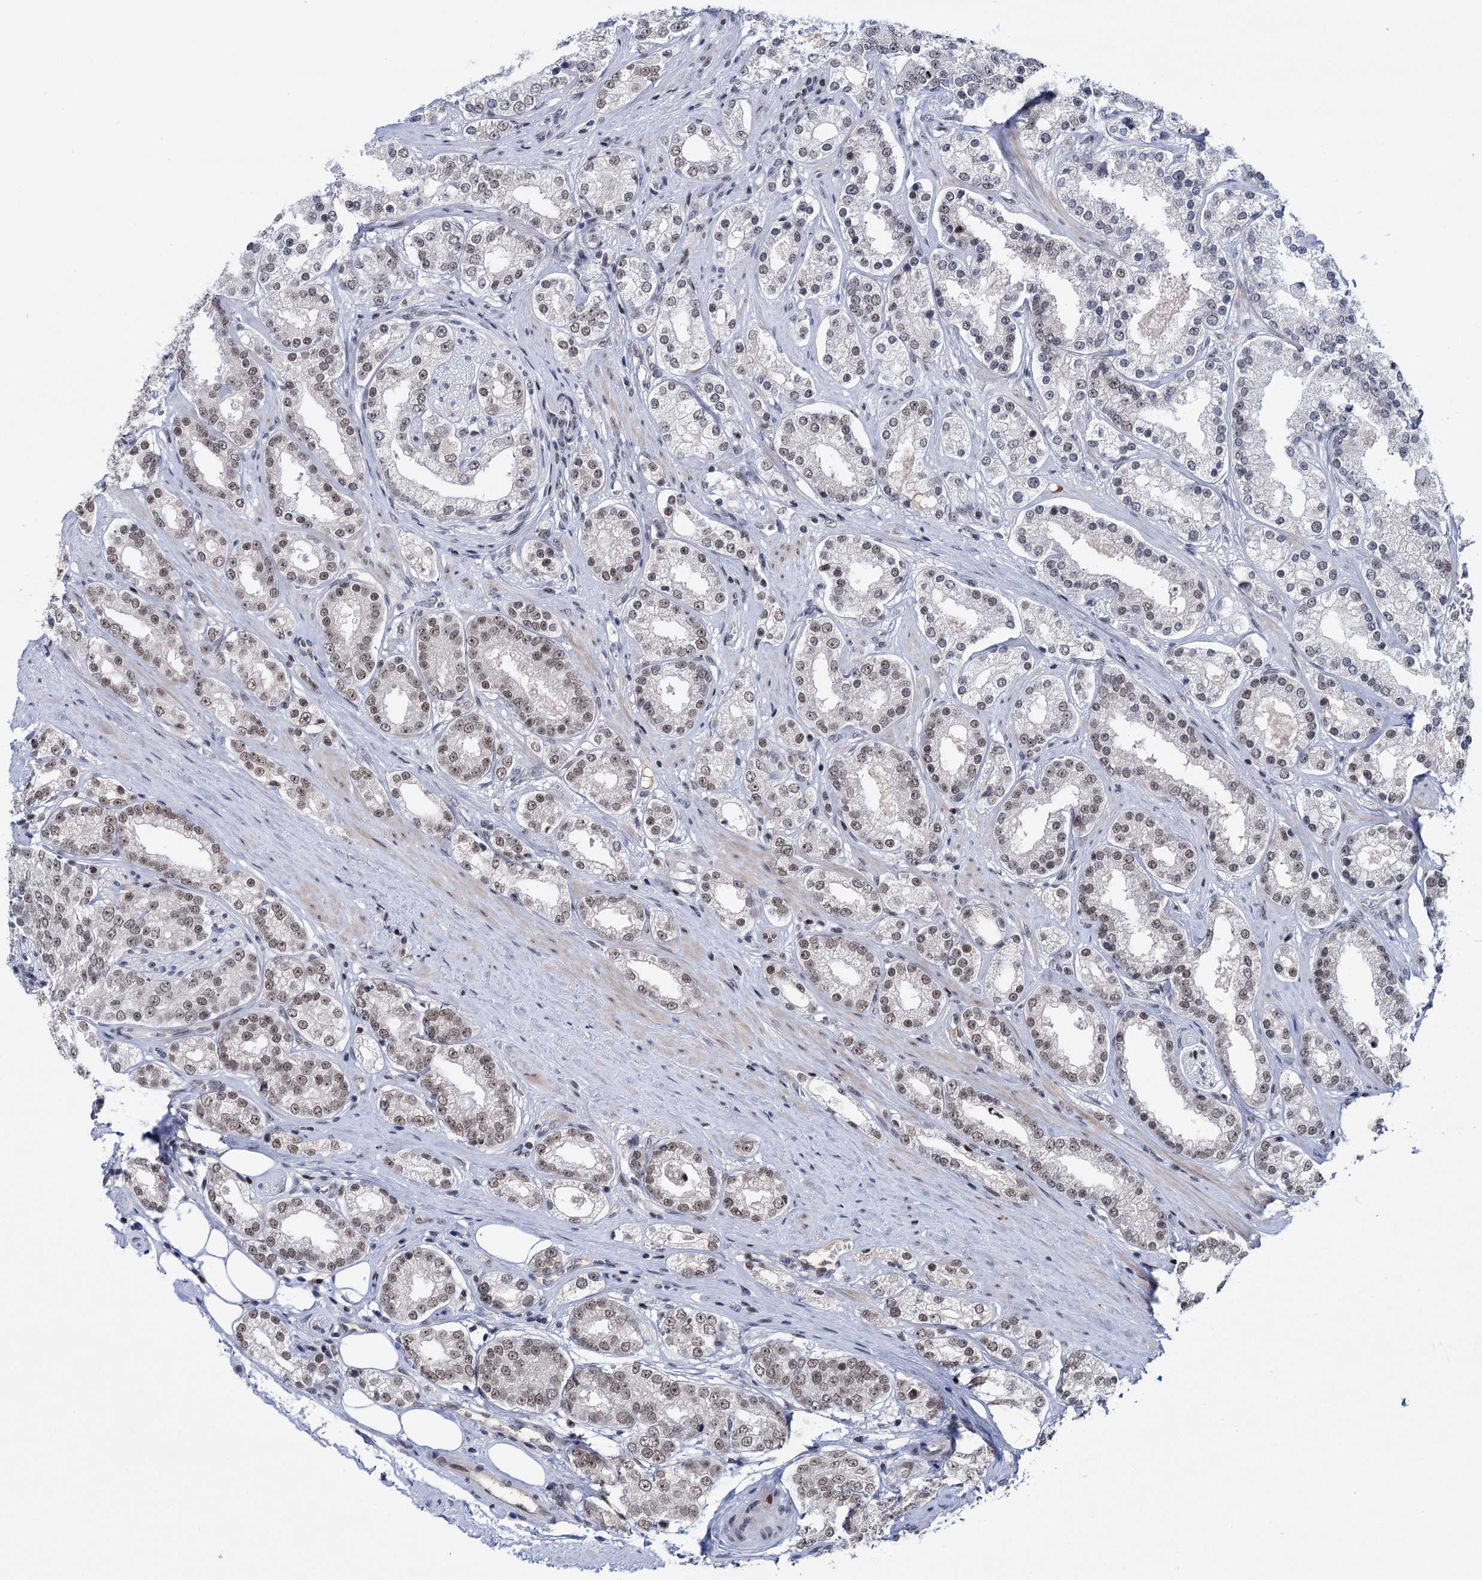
{"staining": {"intensity": "weak", "quantity": "<25%", "location": "nuclear"}, "tissue": "prostate cancer", "cell_type": "Tumor cells", "image_type": "cancer", "snomed": [{"axis": "morphology", "description": "Normal tissue, NOS"}, {"axis": "morphology", "description": "Adenocarcinoma, High grade"}, {"axis": "topography", "description": "Prostate"}], "caption": "Tumor cells show no significant staining in prostate cancer (adenocarcinoma (high-grade)). (Stains: DAB immunohistochemistry (IHC) with hematoxylin counter stain, Microscopy: brightfield microscopy at high magnification).", "gene": "ZCCHC10", "patient": {"sex": "male", "age": 83}}